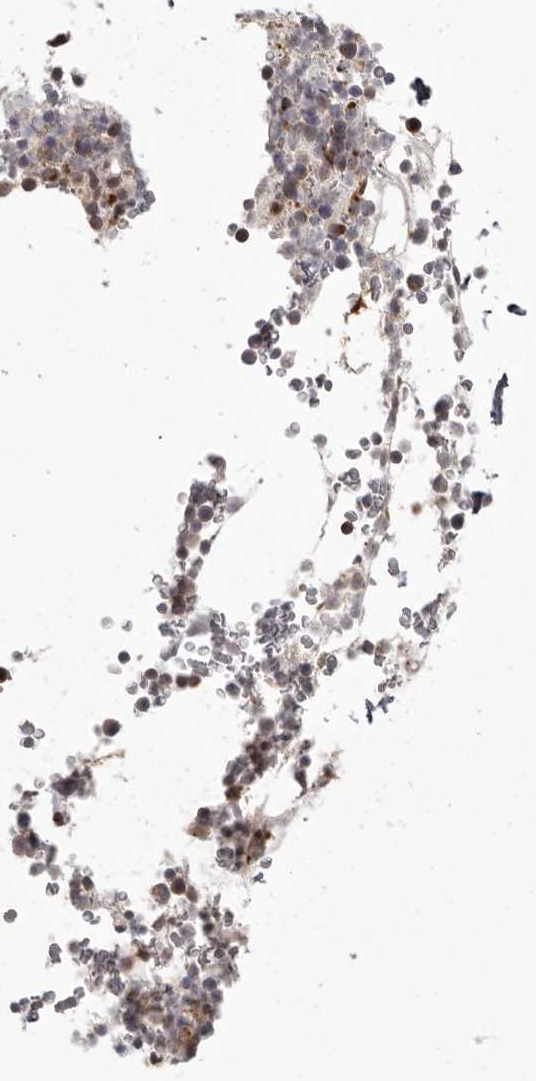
{"staining": {"intensity": "moderate", "quantity": ">75%", "location": "cytoplasmic/membranous"}, "tissue": "bone marrow", "cell_type": "Hematopoietic cells", "image_type": "normal", "snomed": [{"axis": "morphology", "description": "Normal tissue, NOS"}, {"axis": "topography", "description": "Bone marrow"}], "caption": "Immunohistochemistry (DAB (3,3'-diaminobenzidine)) staining of unremarkable human bone marrow exhibits moderate cytoplasmic/membranous protein staining in approximately >75% of hematopoietic cells. (DAB (3,3'-diaminobenzidine) = brown stain, brightfield microscopy at high magnification).", "gene": "NUP43", "patient": {"sex": "male", "age": 58}}